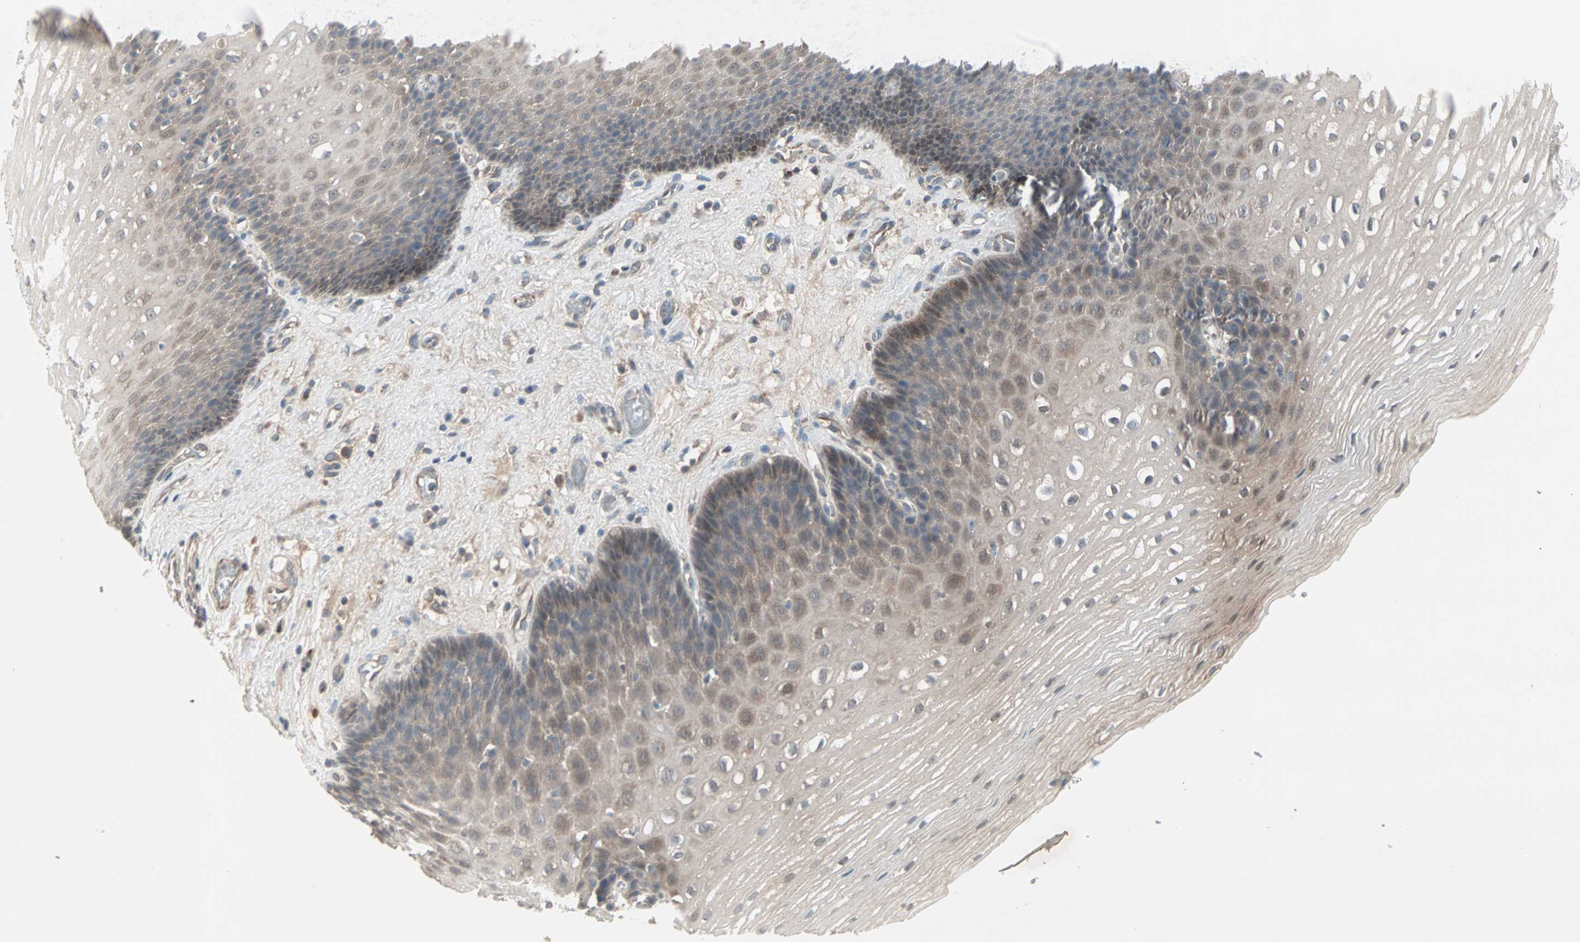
{"staining": {"intensity": "weak", "quantity": "25%-75%", "location": "cytoplasmic/membranous"}, "tissue": "esophagus", "cell_type": "Squamous epithelial cells", "image_type": "normal", "snomed": [{"axis": "morphology", "description": "Normal tissue, NOS"}, {"axis": "topography", "description": "Esophagus"}], "caption": "A high-resolution image shows IHC staining of benign esophagus, which displays weak cytoplasmic/membranous expression in approximately 25%-75% of squamous epithelial cells. The staining was performed using DAB (3,3'-diaminobenzidine) to visualize the protein expression in brown, while the nuclei were stained in blue with hematoxylin (Magnification: 20x).", "gene": "JMJD7", "patient": {"sex": "male", "age": 48}}